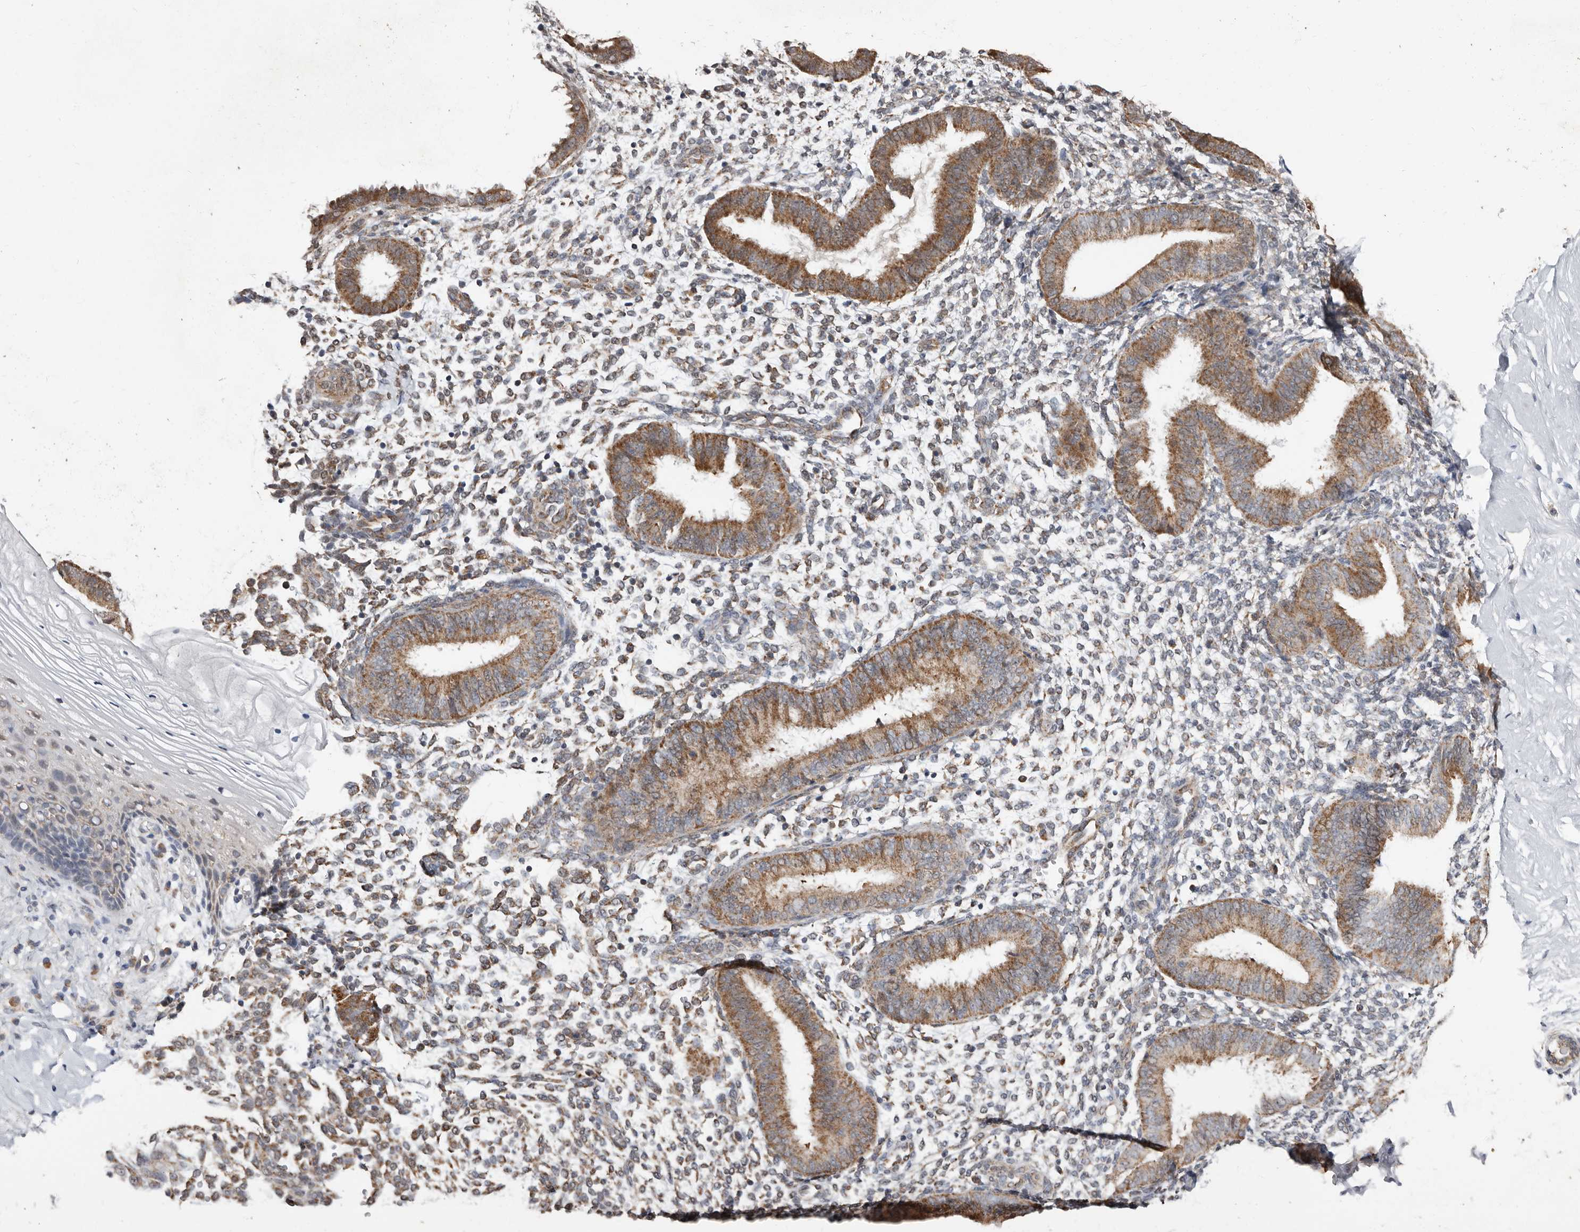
{"staining": {"intensity": "weak", "quantity": "<25%", "location": "cytoplasmic/membranous"}, "tissue": "endometrium", "cell_type": "Cells in endometrial stroma", "image_type": "normal", "snomed": [{"axis": "morphology", "description": "Normal tissue, NOS"}, {"axis": "topography", "description": "Uterus"}, {"axis": "topography", "description": "Endometrium"}], "caption": "Normal endometrium was stained to show a protein in brown. There is no significant expression in cells in endometrial stroma. (IHC, brightfield microscopy, high magnification).", "gene": "MRPL18", "patient": {"sex": "female", "age": 48}}